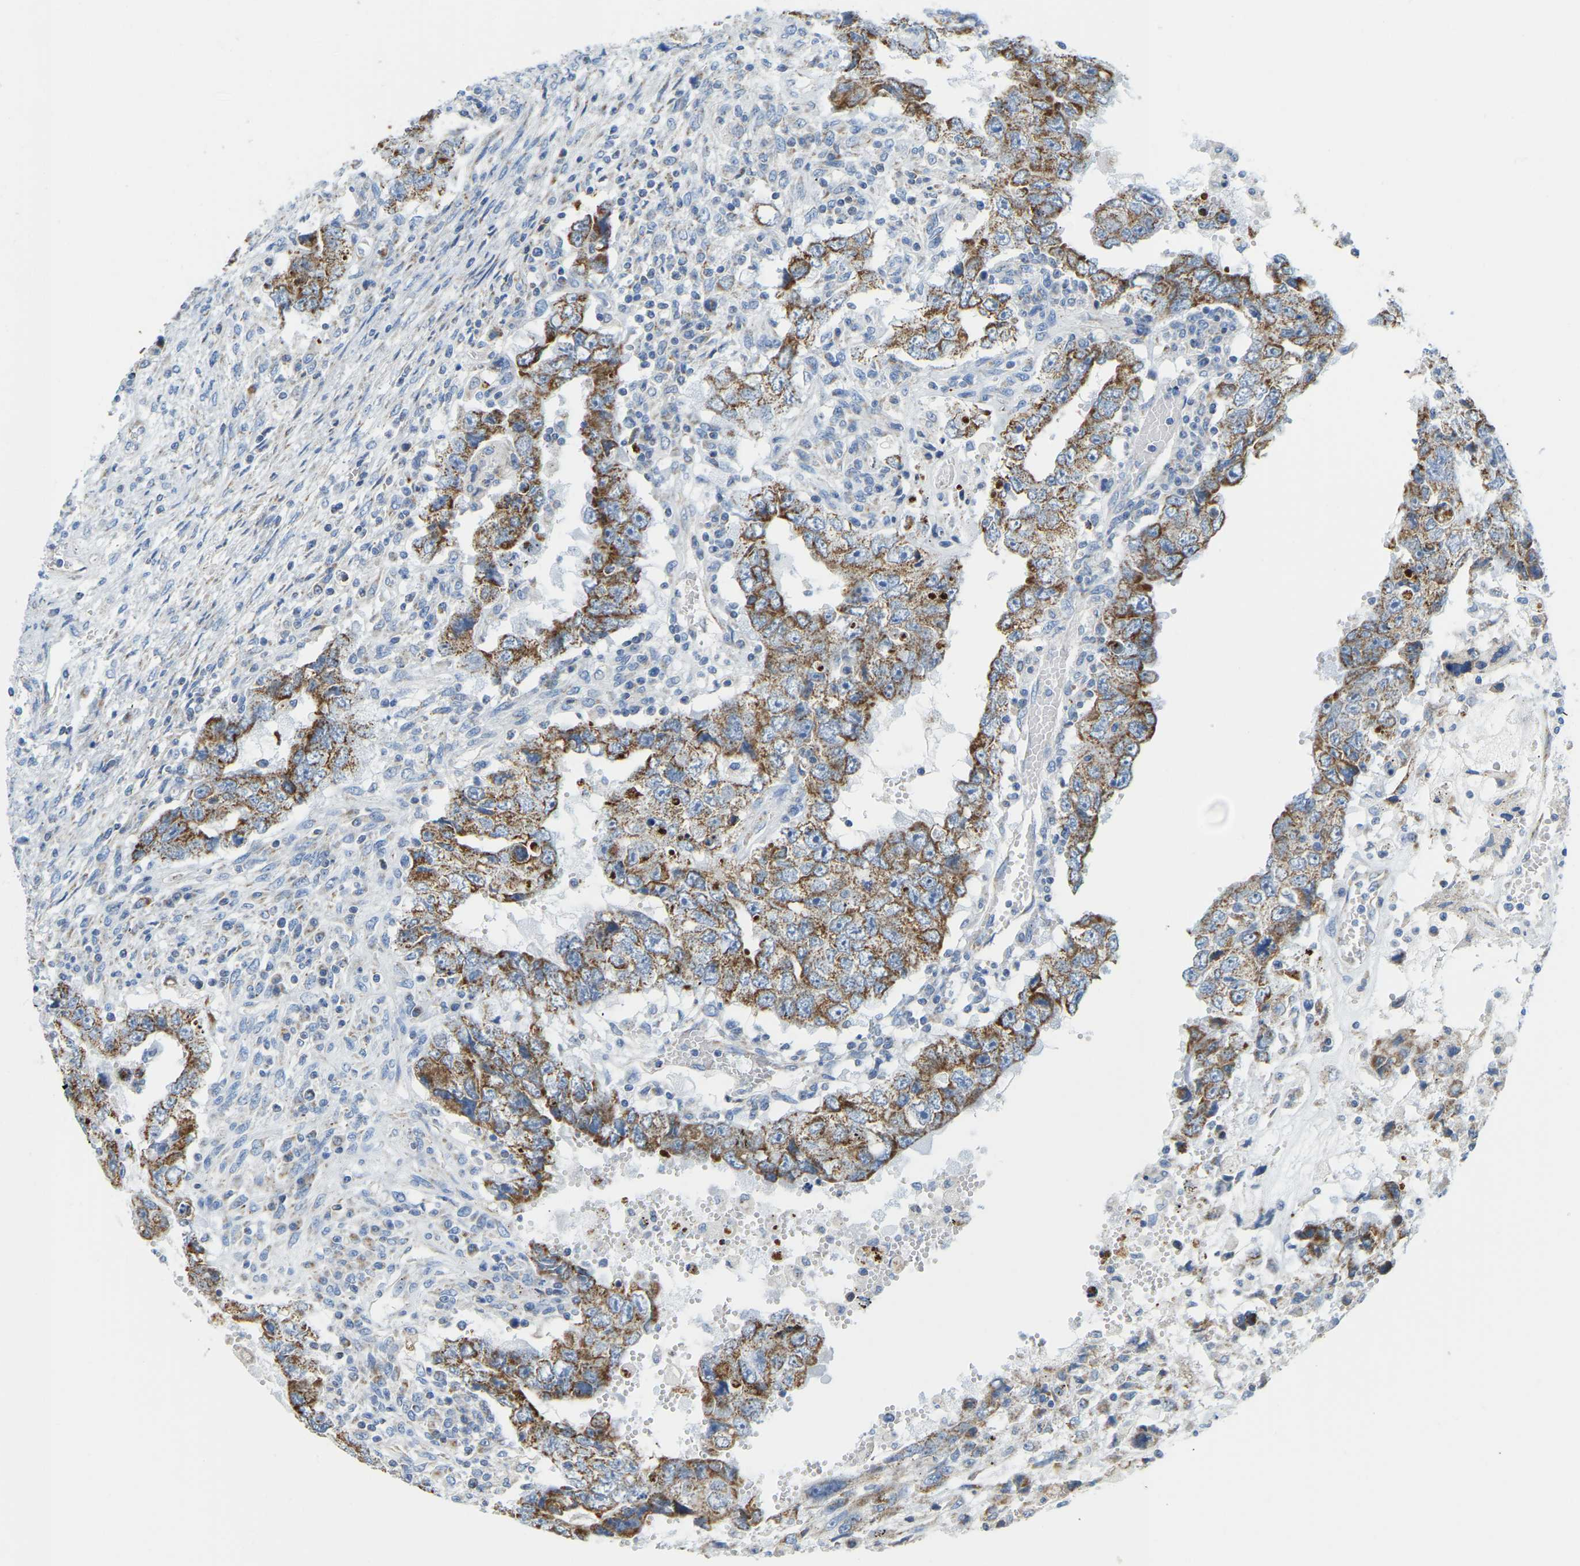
{"staining": {"intensity": "moderate", "quantity": "25%-75%", "location": "cytoplasmic/membranous"}, "tissue": "testis cancer", "cell_type": "Tumor cells", "image_type": "cancer", "snomed": [{"axis": "morphology", "description": "Carcinoma, Embryonal, NOS"}, {"axis": "topography", "description": "Testis"}], "caption": "Moderate cytoplasmic/membranous positivity is identified in about 25%-75% of tumor cells in testis cancer.", "gene": "GDA", "patient": {"sex": "male", "age": 26}}